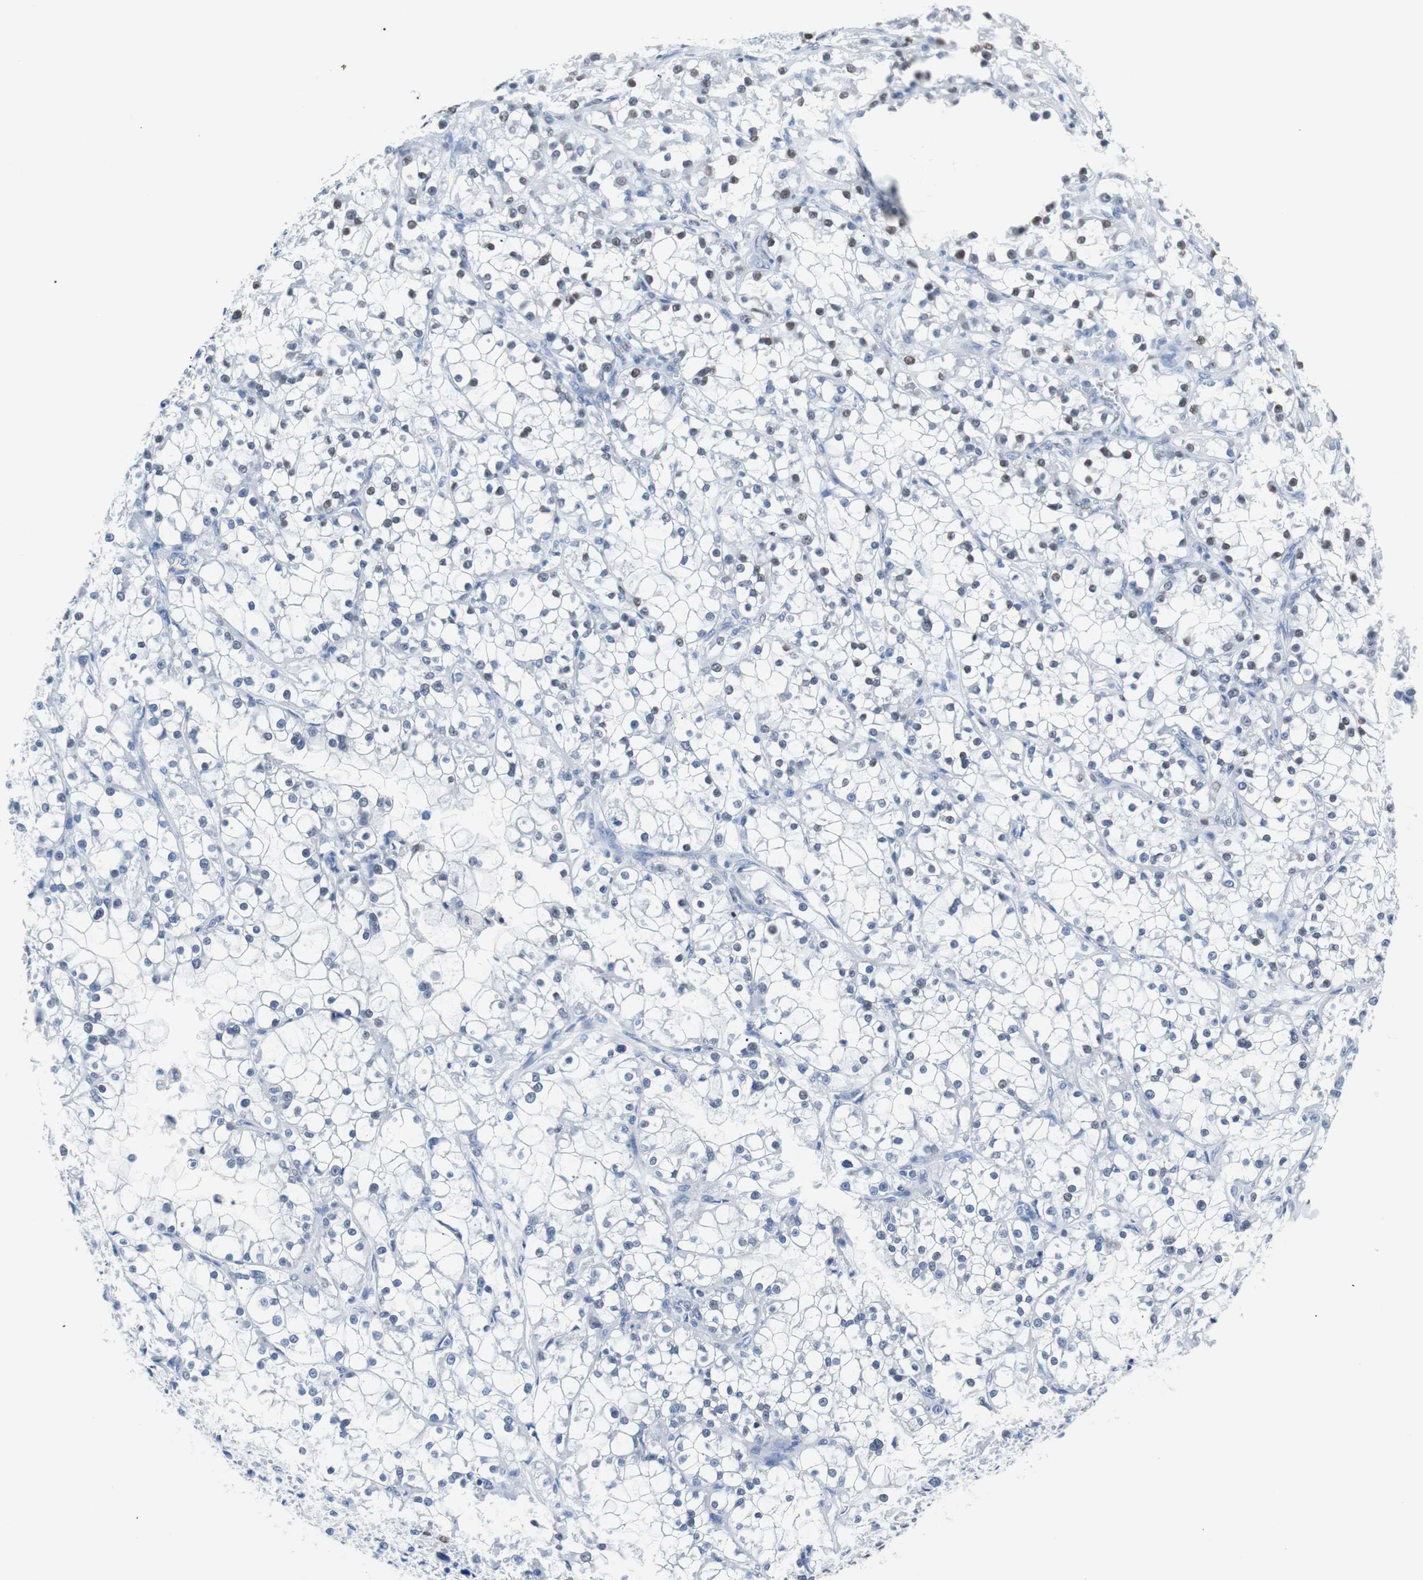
{"staining": {"intensity": "weak", "quantity": "<25%", "location": "nuclear"}, "tissue": "renal cancer", "cell_type": "Tumor cells", "image_type": "cancer", "snomed": [{"axis": "morphology", "description": "Adenocarcinoma, NOS"}, {"axis": "topography", "description": "Kidney"}], "caption": "An IHC histopathology image of renal cancer (adenocarcinoma) is shown. There is no staining in tumor cells of renal cancer (adenocarcinoma).", "gene": "JUN", "patient": {"sex": "female", "age": 52}}